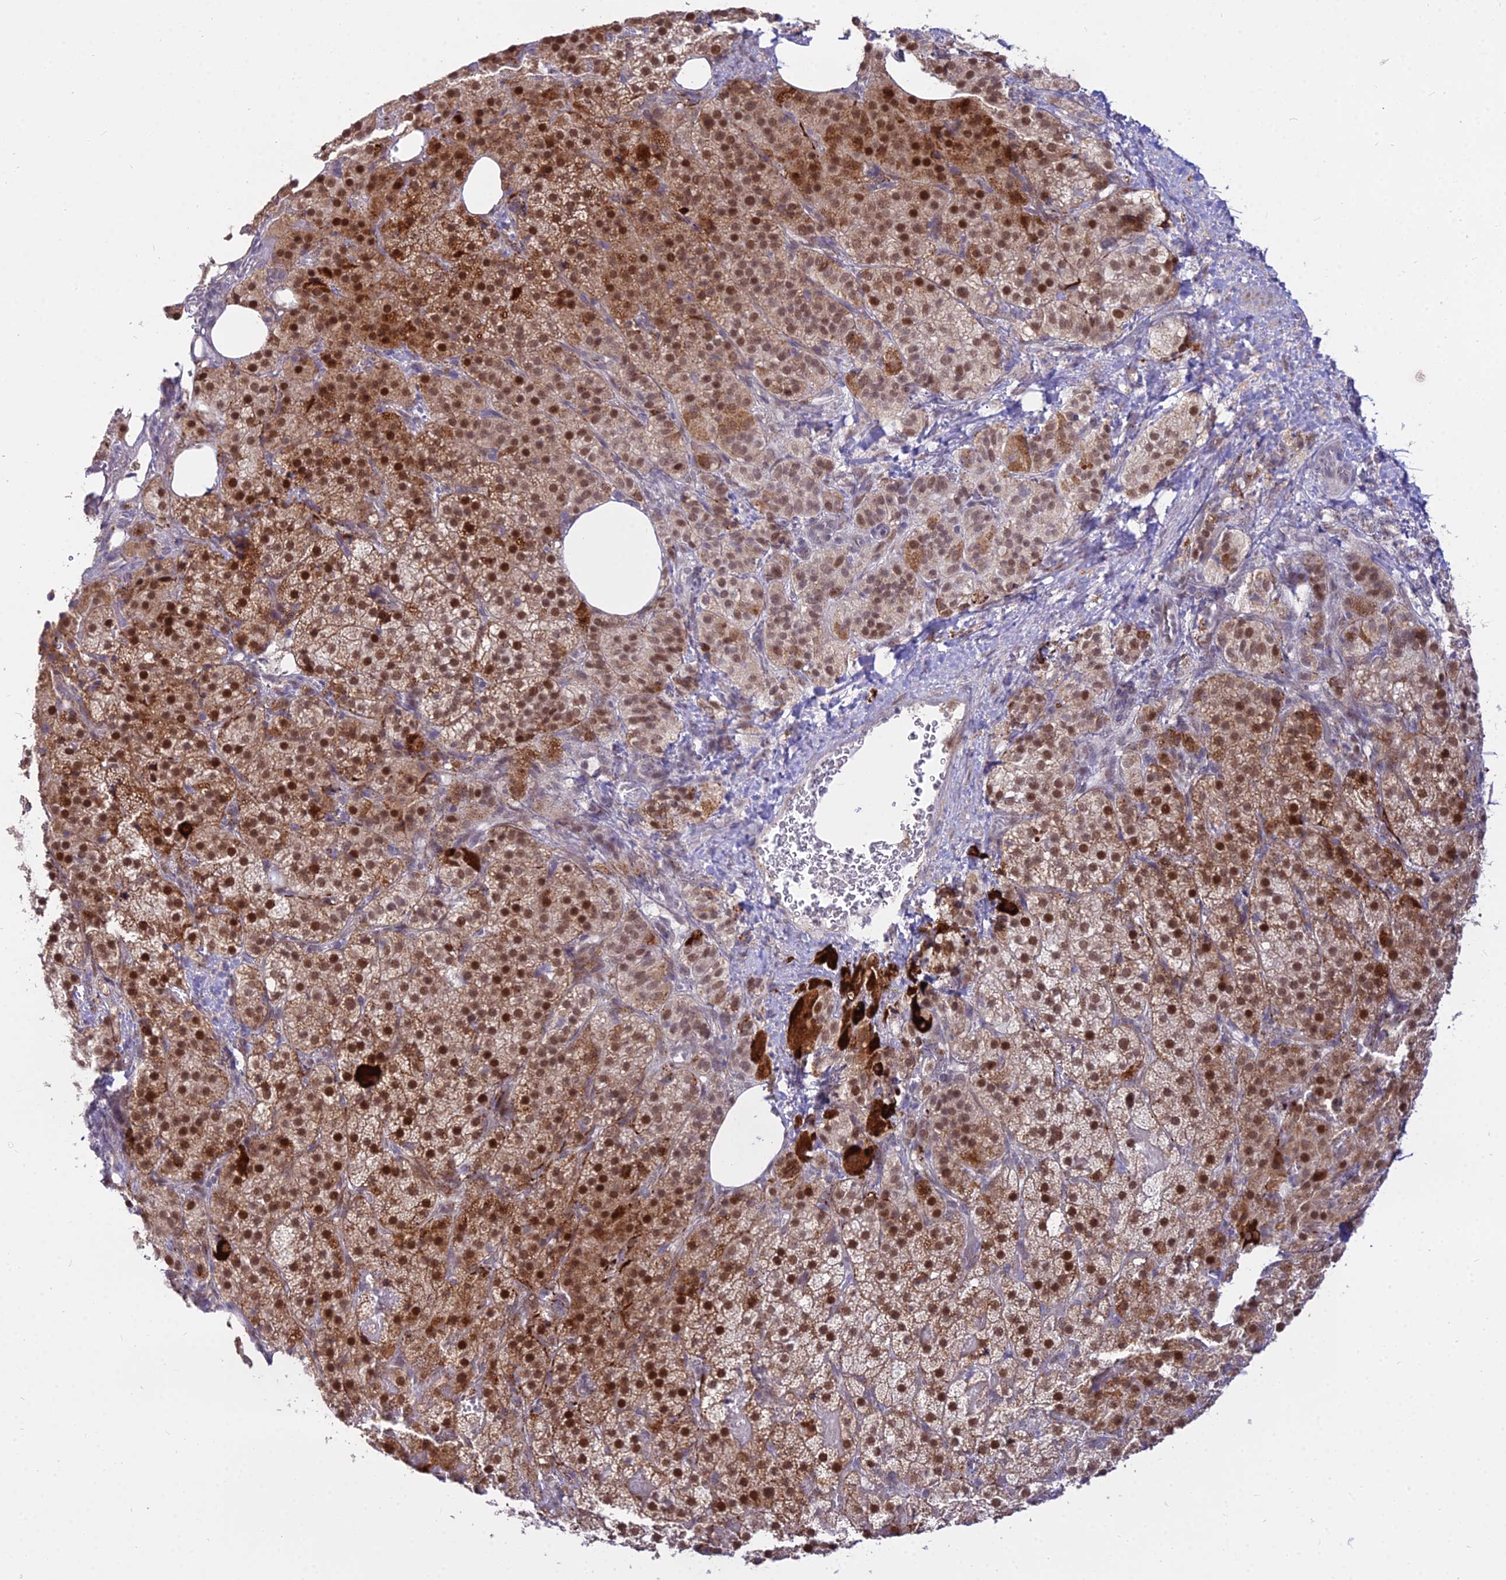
{"staining": {"intensity": "moderate", "quantity": ">75%", "location": "cytoplasmic/membranous,nuclear"}, "tissue": "adrenal gland", "cell_type": "Glandular cells", "image_type": "normal", "snomed": [{"axis": "morphology", "description": "Normal tissue, NOS"}, {"axis": "topography", "description": "Adrenal gland"}], "caption": "Unremarkable adrenal gland exhibits moderate cytoplasmic/membranous,nuclear positivity in approximately >75% of glandular cells, visualized by immunohistochemistry.", "gene": "C6orf163", "patient": {"sex": "female", "age": 59}}